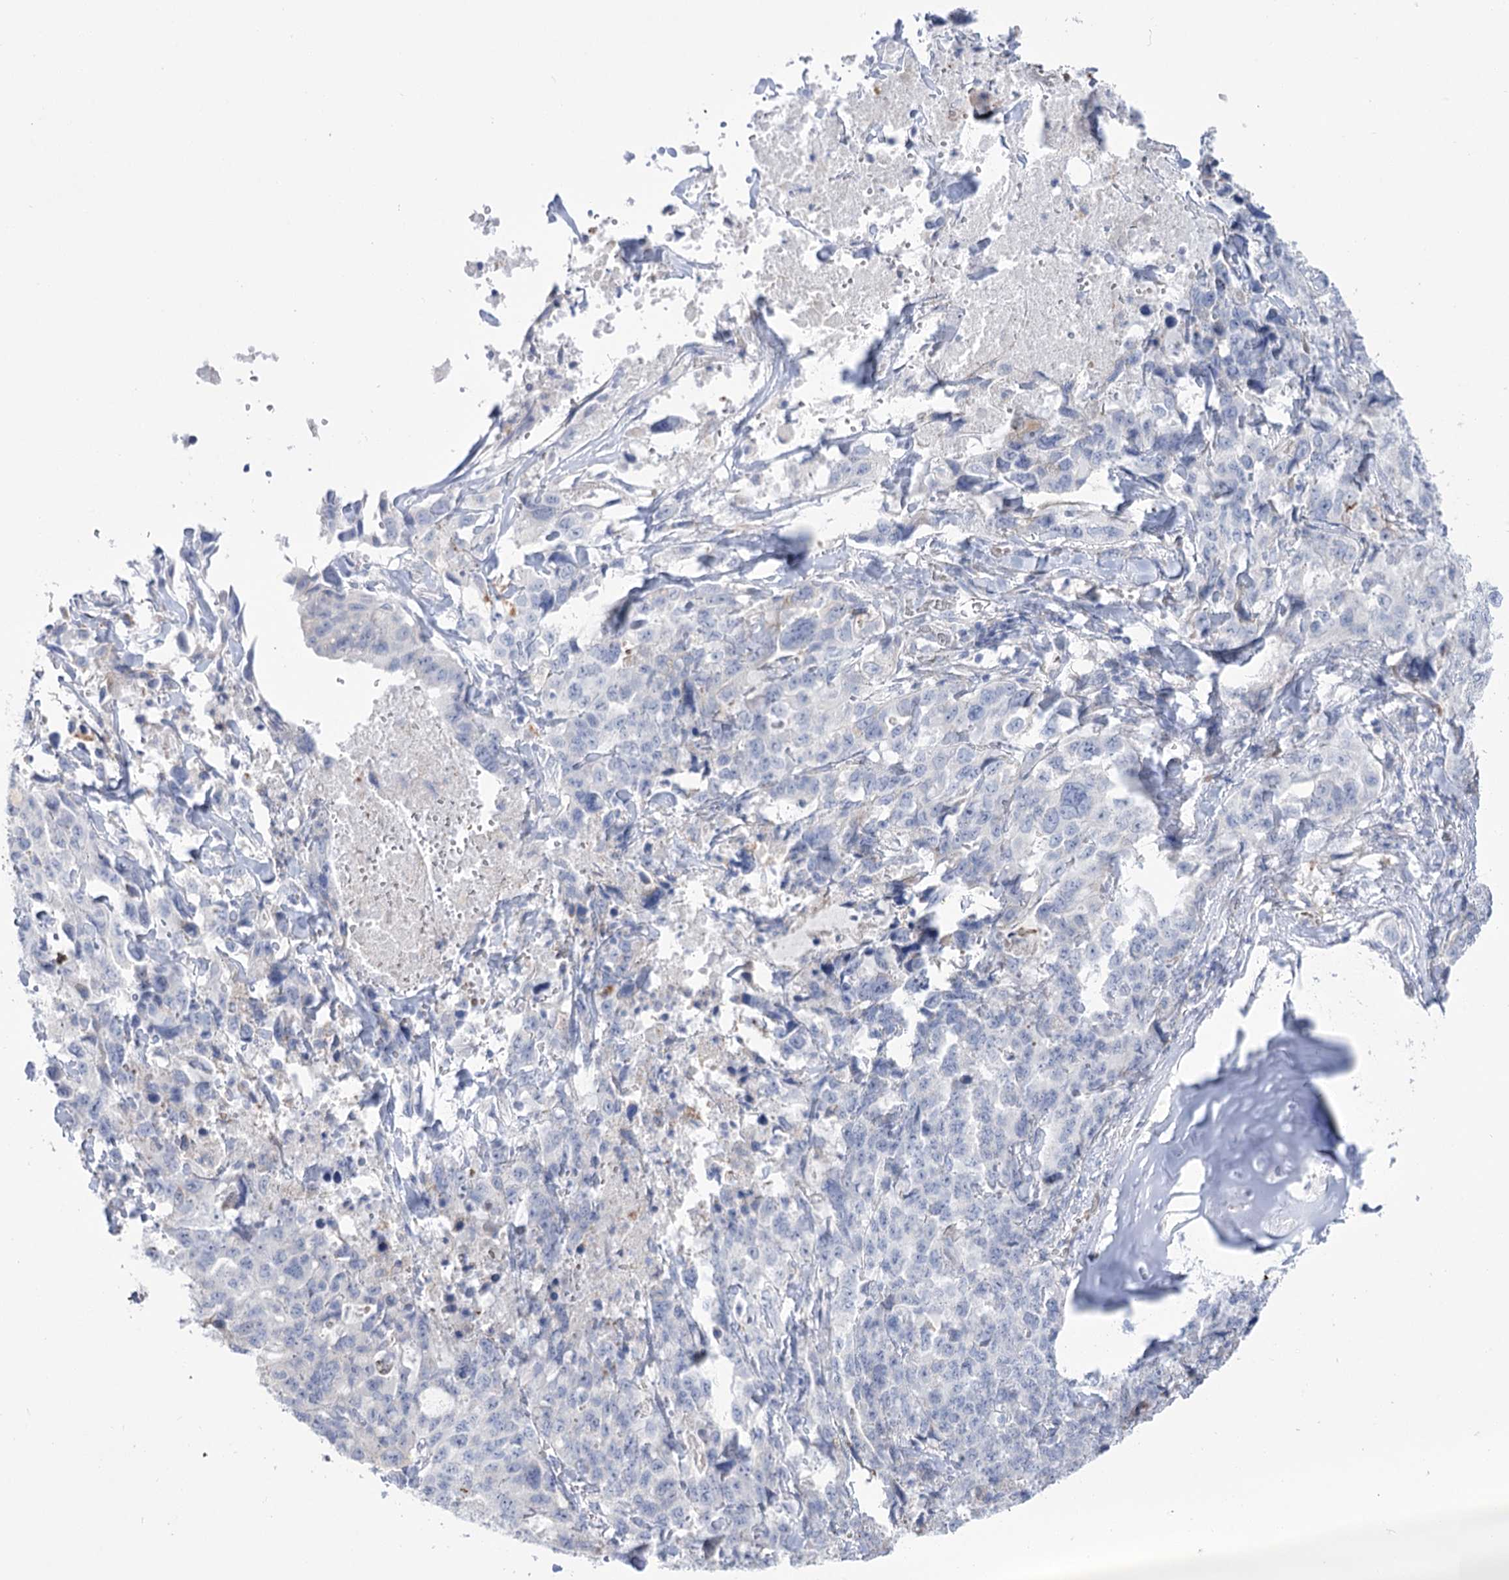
{"staining": {"intensity": "negative", "quantity": "none", "location": "none"}, "tissue": "lung cancer", "cell_type": "Tumor cells", "image_type": "cancer", "snomed": [{"axis": "morphology", "description": "Adenocarcinoma, NOS"}, {"axis": "topography", "description": "Lung"}], "caption": "IHC histopathology image of neoplastic tissue: lung cancer (adenocarcinoma) stained with DAB exhibits no significant protein positivity in tumor cells.", "gene": "SIAE", "patient": {"sex": "female", "age": 51}}